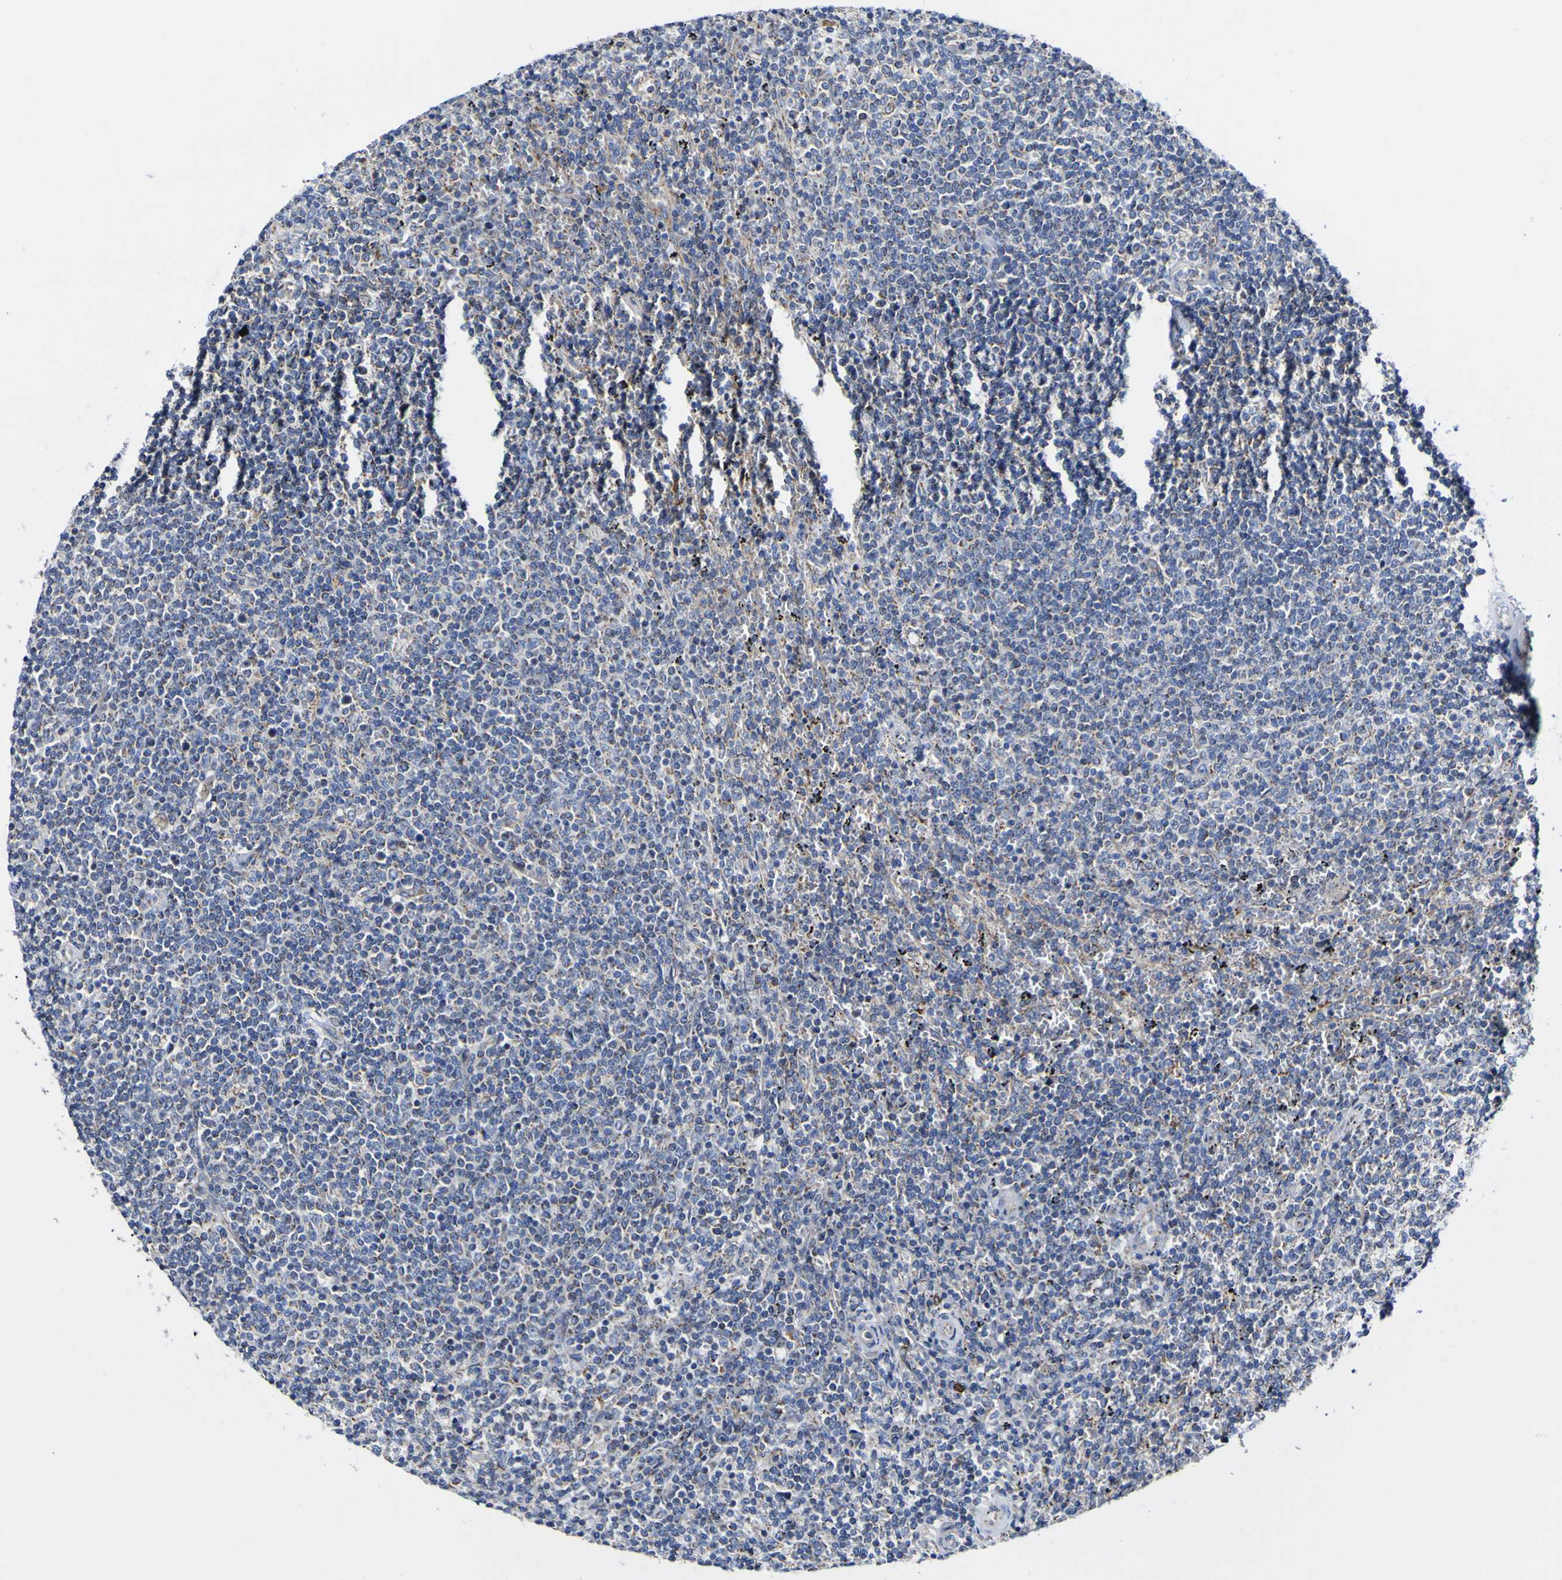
{"staining": {"intensity": "negative", "quantity": "none", "location": "none"}, "tissue": "lymphoma", "cell_type": "Tumor cells", "image_type": "cancer", "snomed": [{"axis": "morphology", "description": "Malignant lymphoma, non-Hodgkin's type, Low grade"}, {"axis": "topography", "description": "Spleen"}], "caption": "A high-resolution image shows immunohistochemistry staining of malignant lymphoma, non-Hodgkin's type (low-grade), which demonstrates no significant positivity in tumor cells. Nuclei are stained in blue.", "gene": "CCDC90B", "patient": {"sex": "female", "age": 50}}